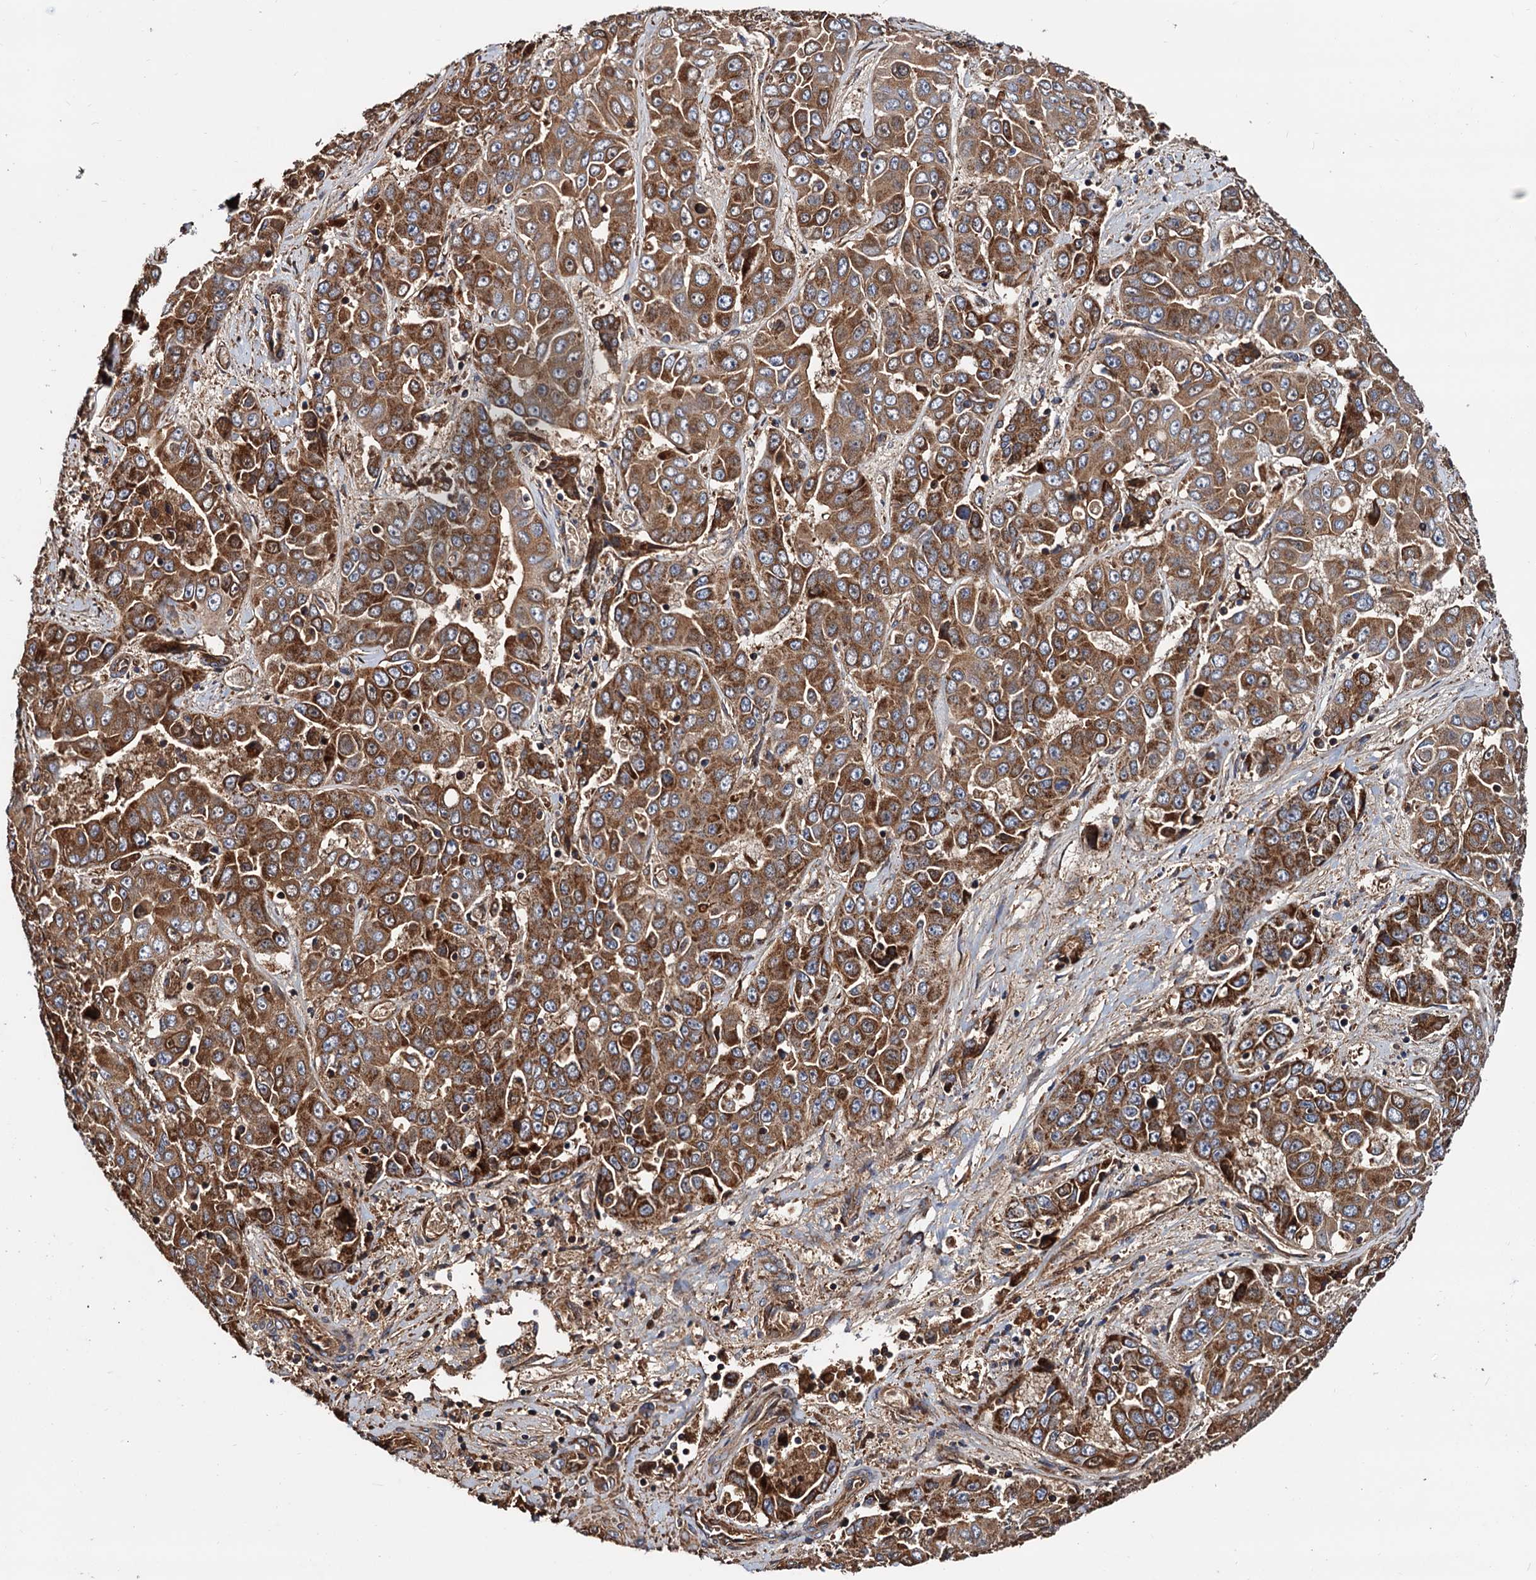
{"staining": {"intensity": "strong", "quantity": ">75%", "location": "cytoplasmic/membranous"}, "tissue": "liver cancer", "cell_type": "Tumor cells", "image_type": "cancer", "snomed": [{"axis": "morphology", "description": "Cholangiocarcinoma"}, {"axis": "topography", "description": "Liver"}], "caption": "Protein staining exhibits strong cytoplasmic/membranous positivity in approximately >75% of tumor cells in liver cholangiocarcinoma.", "gene": "MRPL42", "patient": {"sex": "female", "age": 52}}